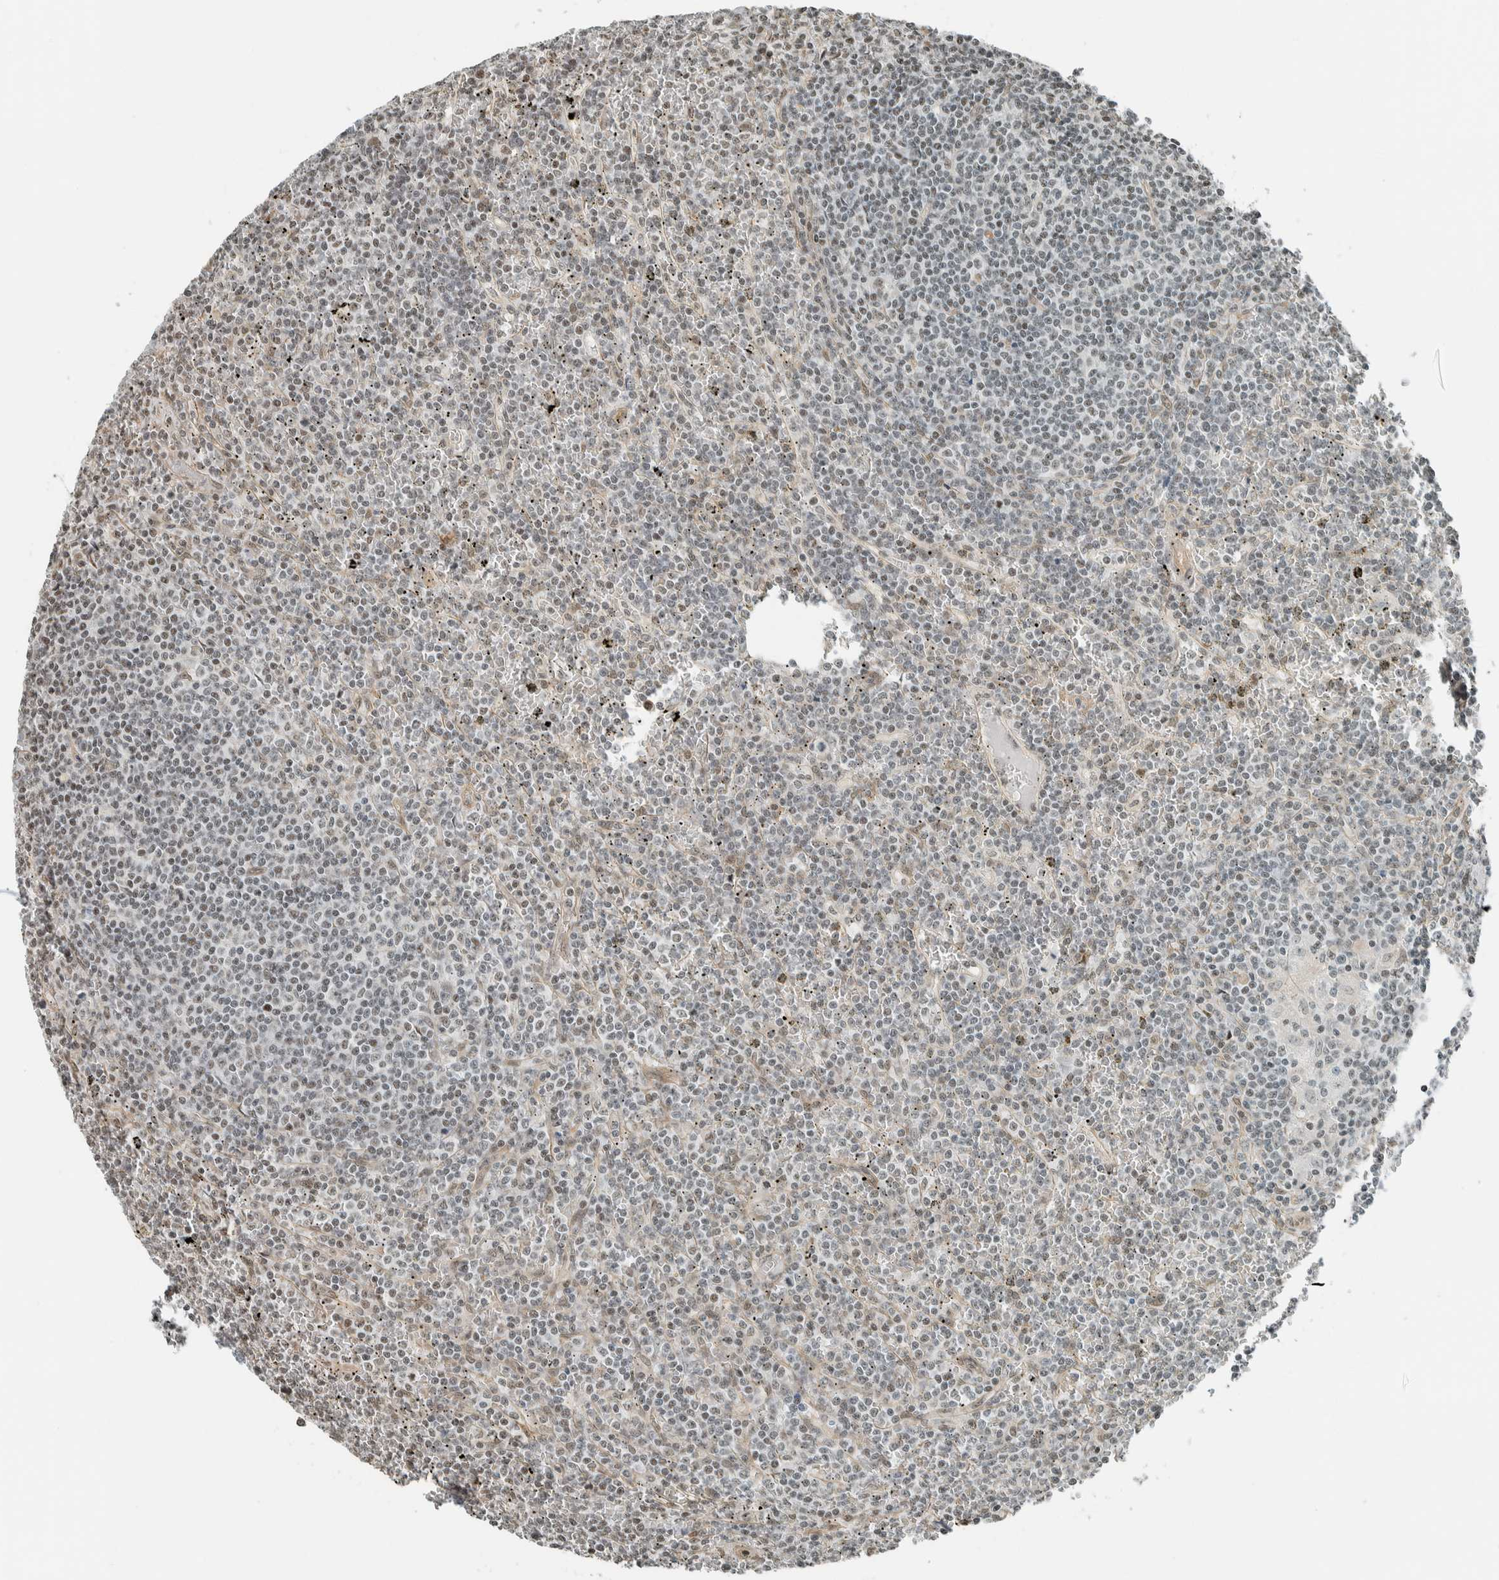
{"staining": {"intensity": "weak", "quantity": "<25%", "location": "nuclear"}, "tissue": "lymphoma", "cell_type": "Tumor cells", "image_type": "cancer", "snomed": [{"axis": "morphology", "description": "Malignant lymphoma, non-Hodgkin's type, Low grade"}, {"axis": "topography", "description": "Spleen"}], "caption": "Immunohistochemistry (IHC) micrograph of lymphoma stained for a protein (brown), which demonstrates no expression in tumor cells.", "gene": "NIBAN2", "patient": {"sex": "female", "age": 19}}